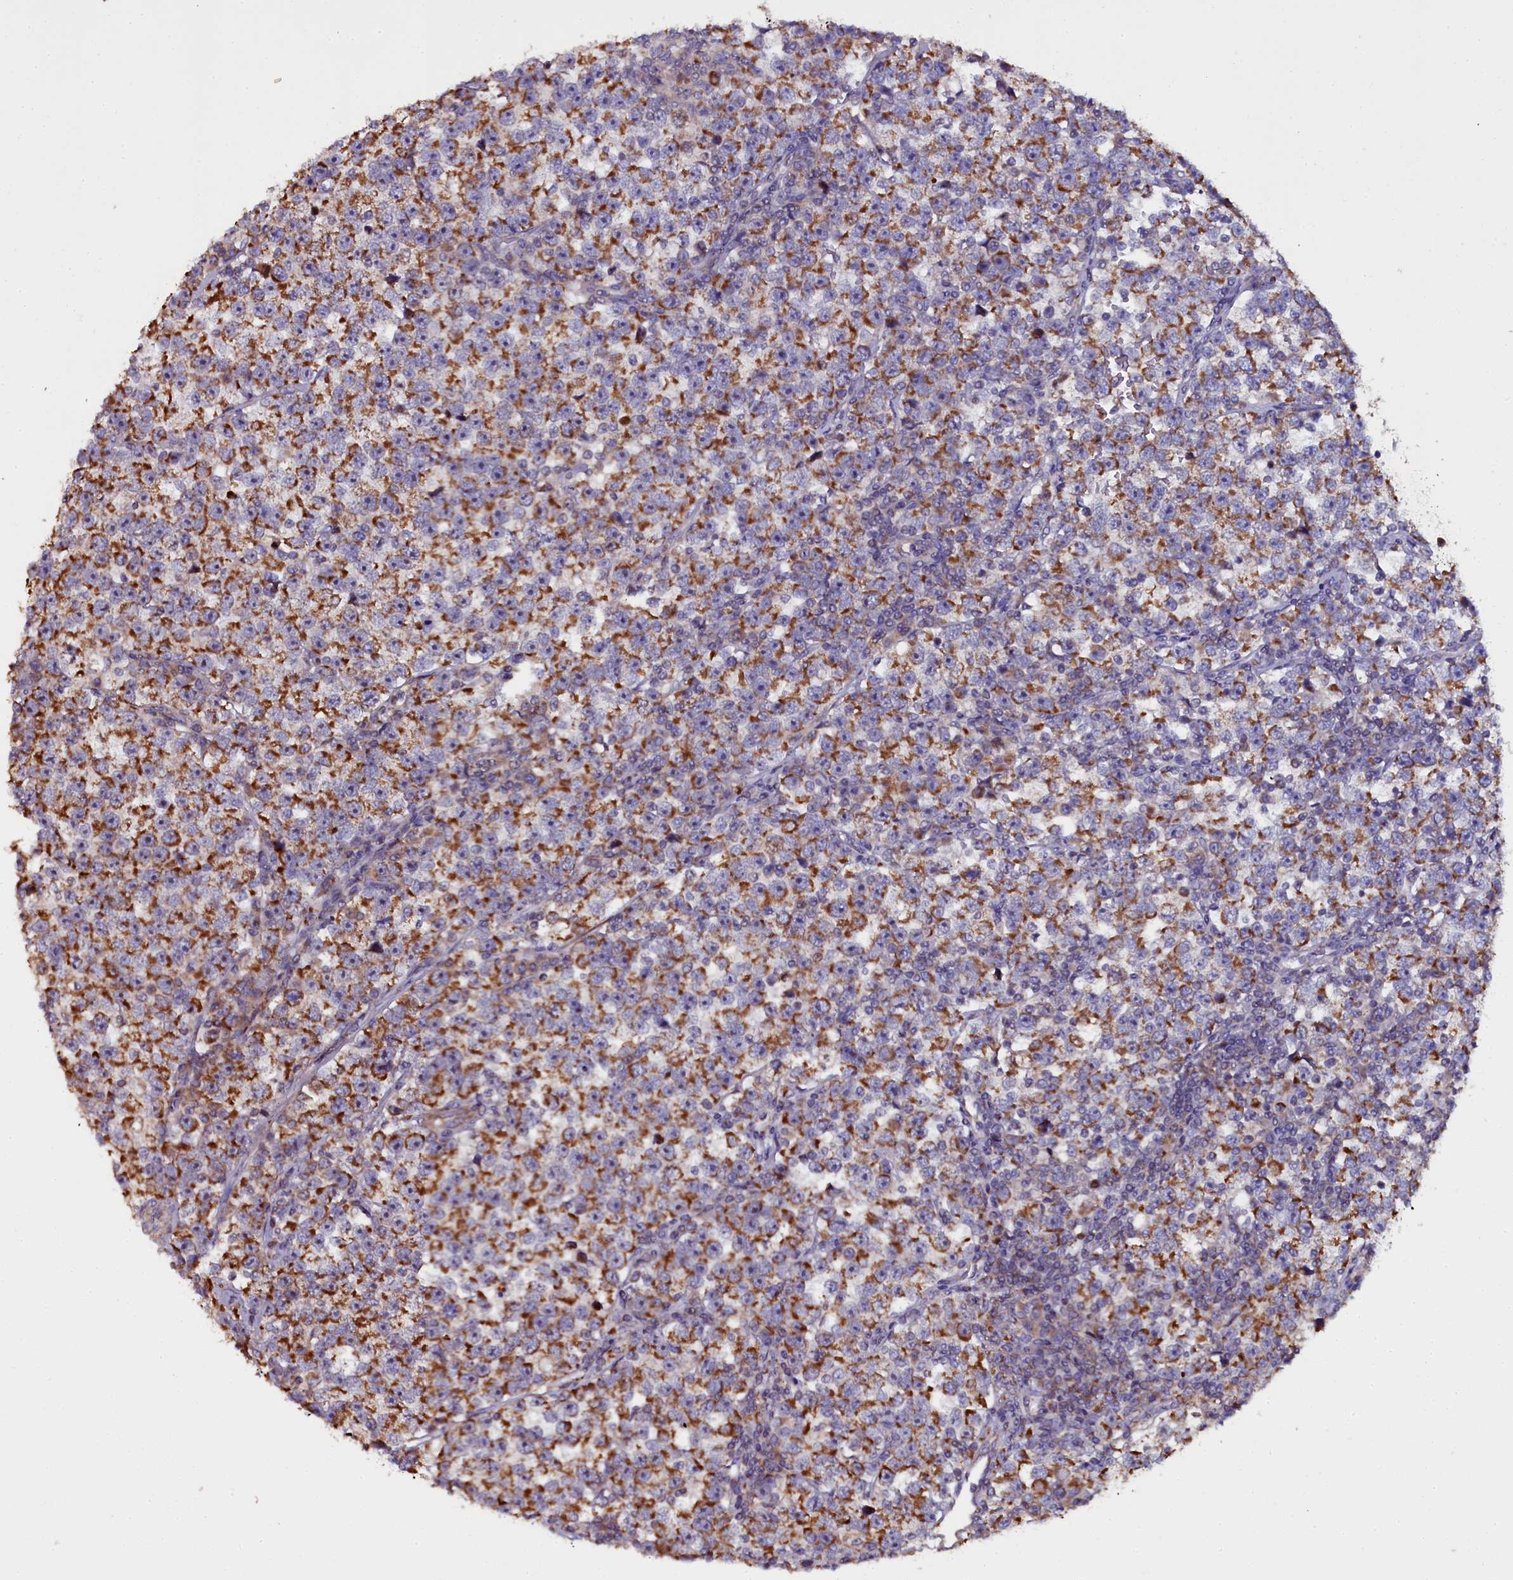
{"staining": {"intensity": "strong", "quantity": "25%-75%", "location": "cytoplasmic/membranous"}, "tissue": "testis cancer", "cell_type": "Tumor cells", "image_type": "cancer", "snomed": [{"axis": "morphology", "description": "Normal tissue, NOS"}, {"axis": "morphology", "description": "Seminoma, NOS"}, {"axis": "topography", "description": "Testis"}], "caption": "Testis cancer tissue shows strong cytoplasmic/membranous staining in approximately 25%-75% of tumor cells, visualized by immunohistochemistry.", "gene": "NAA80", "patient": {"sex": "male", "age": 43}}